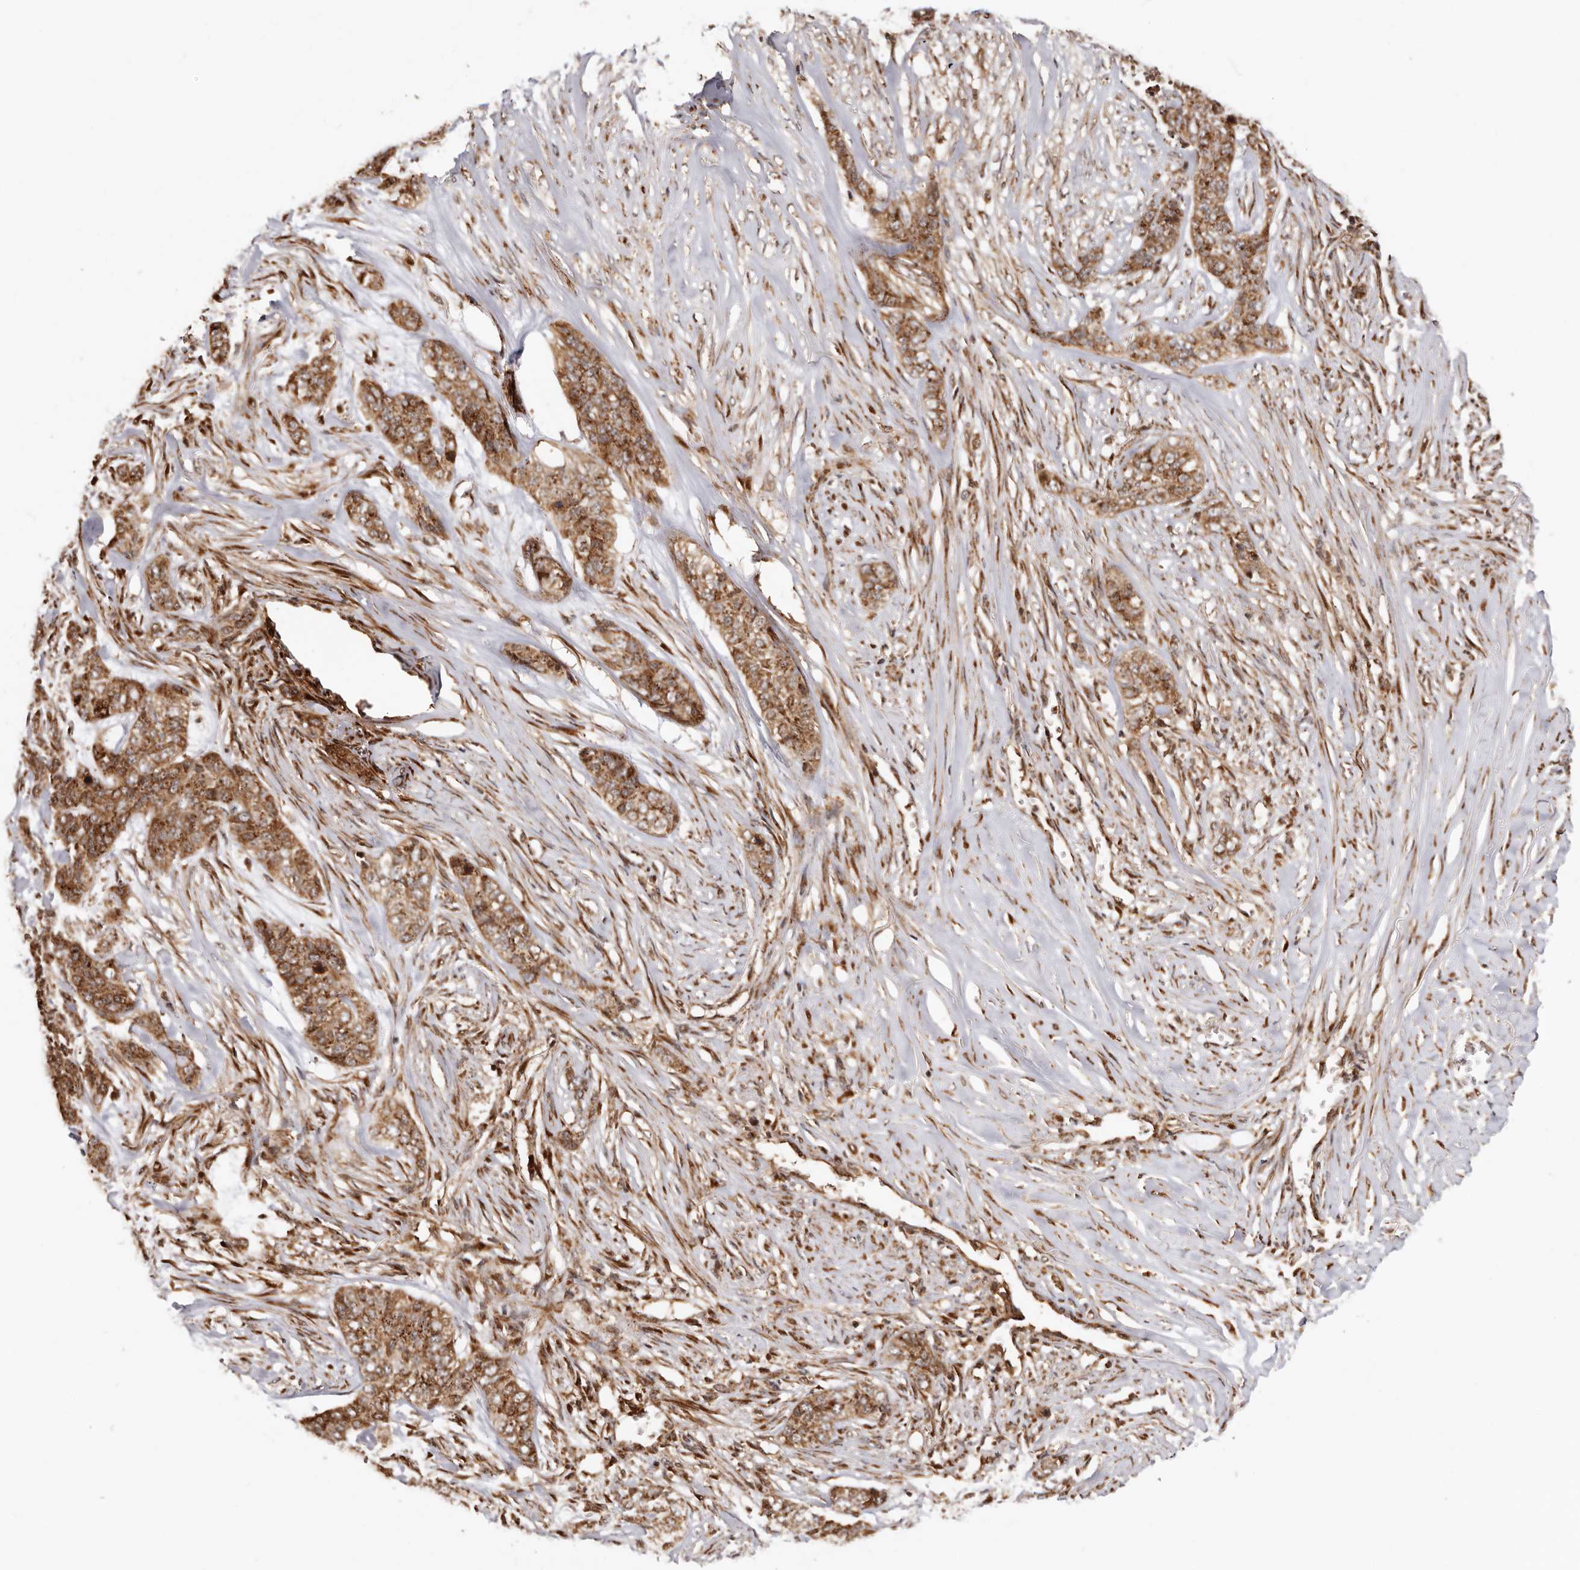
{"staining": {"intensity": "strong", "quantity": ">75%", "location": "cytoplasmic/membranous,nuclear"}, "tissue": "skin cancer", "cell_type": "Tumor cells", "image_type": "cancer", "snomed": [{"axis": "morphology", "description": "Basal cell carcinoma"}, {"axis": "topography", "description": "Skin"}], "caption": "Basal cell carcinoma (skin) stained with immunohistochemistry reveals strong cytoplasmic/membranous and nuclear expression in about >75% of tumor cells.", "gene": "GPR27", "patient": {"sex": "female", "age": 64}}